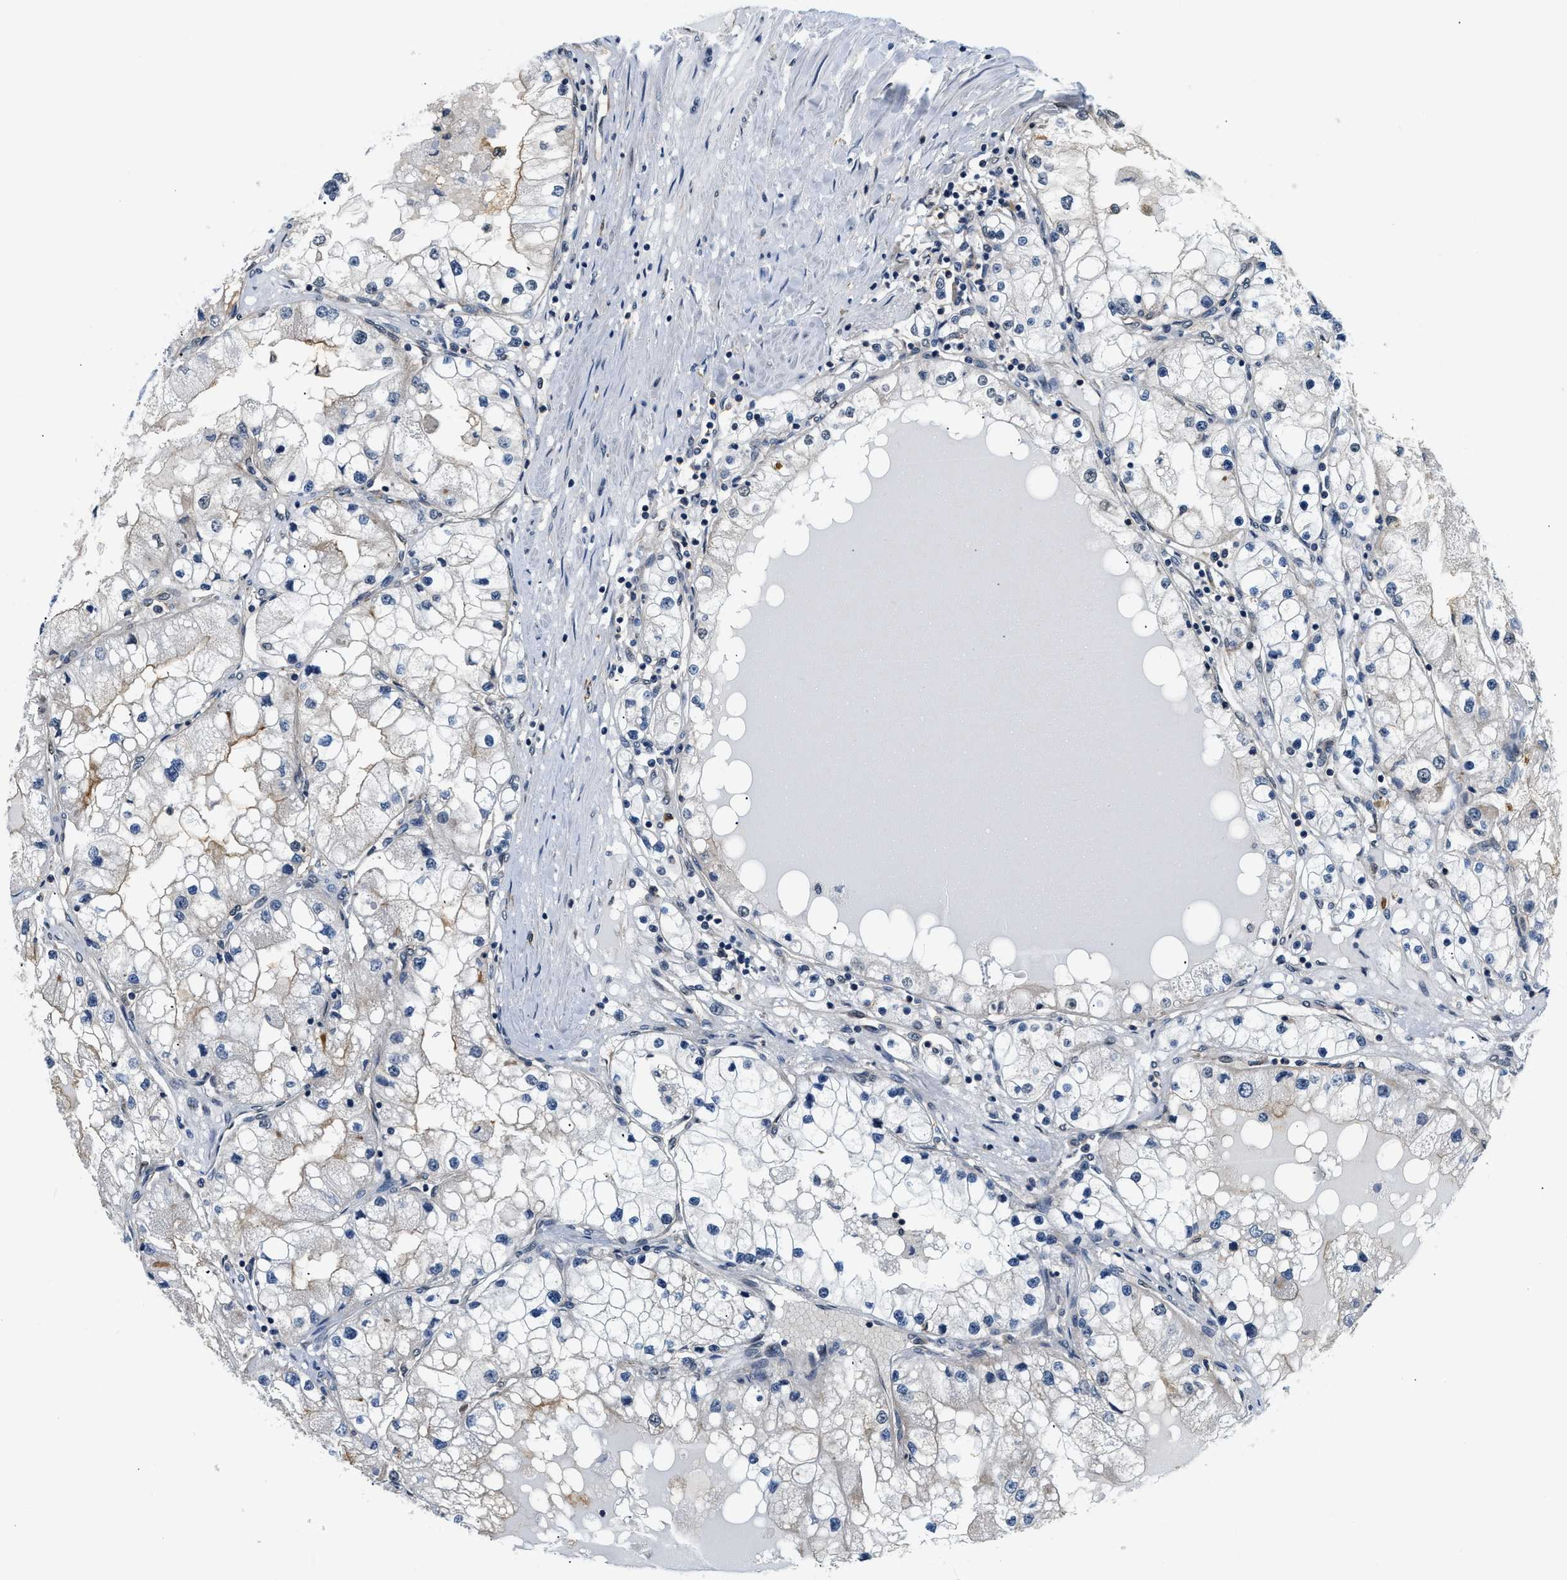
{"staining": {"intensity": "negative", "quantity": "none", "location": "none"}, "tissue": "renal cancer", "cell_type": "Tumor cells", "image_type": "cancer", "snomed": [{"axis": "morphology", "description": "Adenocarcinoma, NOS"}, {"axis": "topography", "description": "Kidney"}], "caption": "Human renal cancer (adenocarcinoma) stained for a protein using IHC shows no expression in tumor cells.", "gene": "BCL7C", "patient": {"sex": "male", "age": 68}}